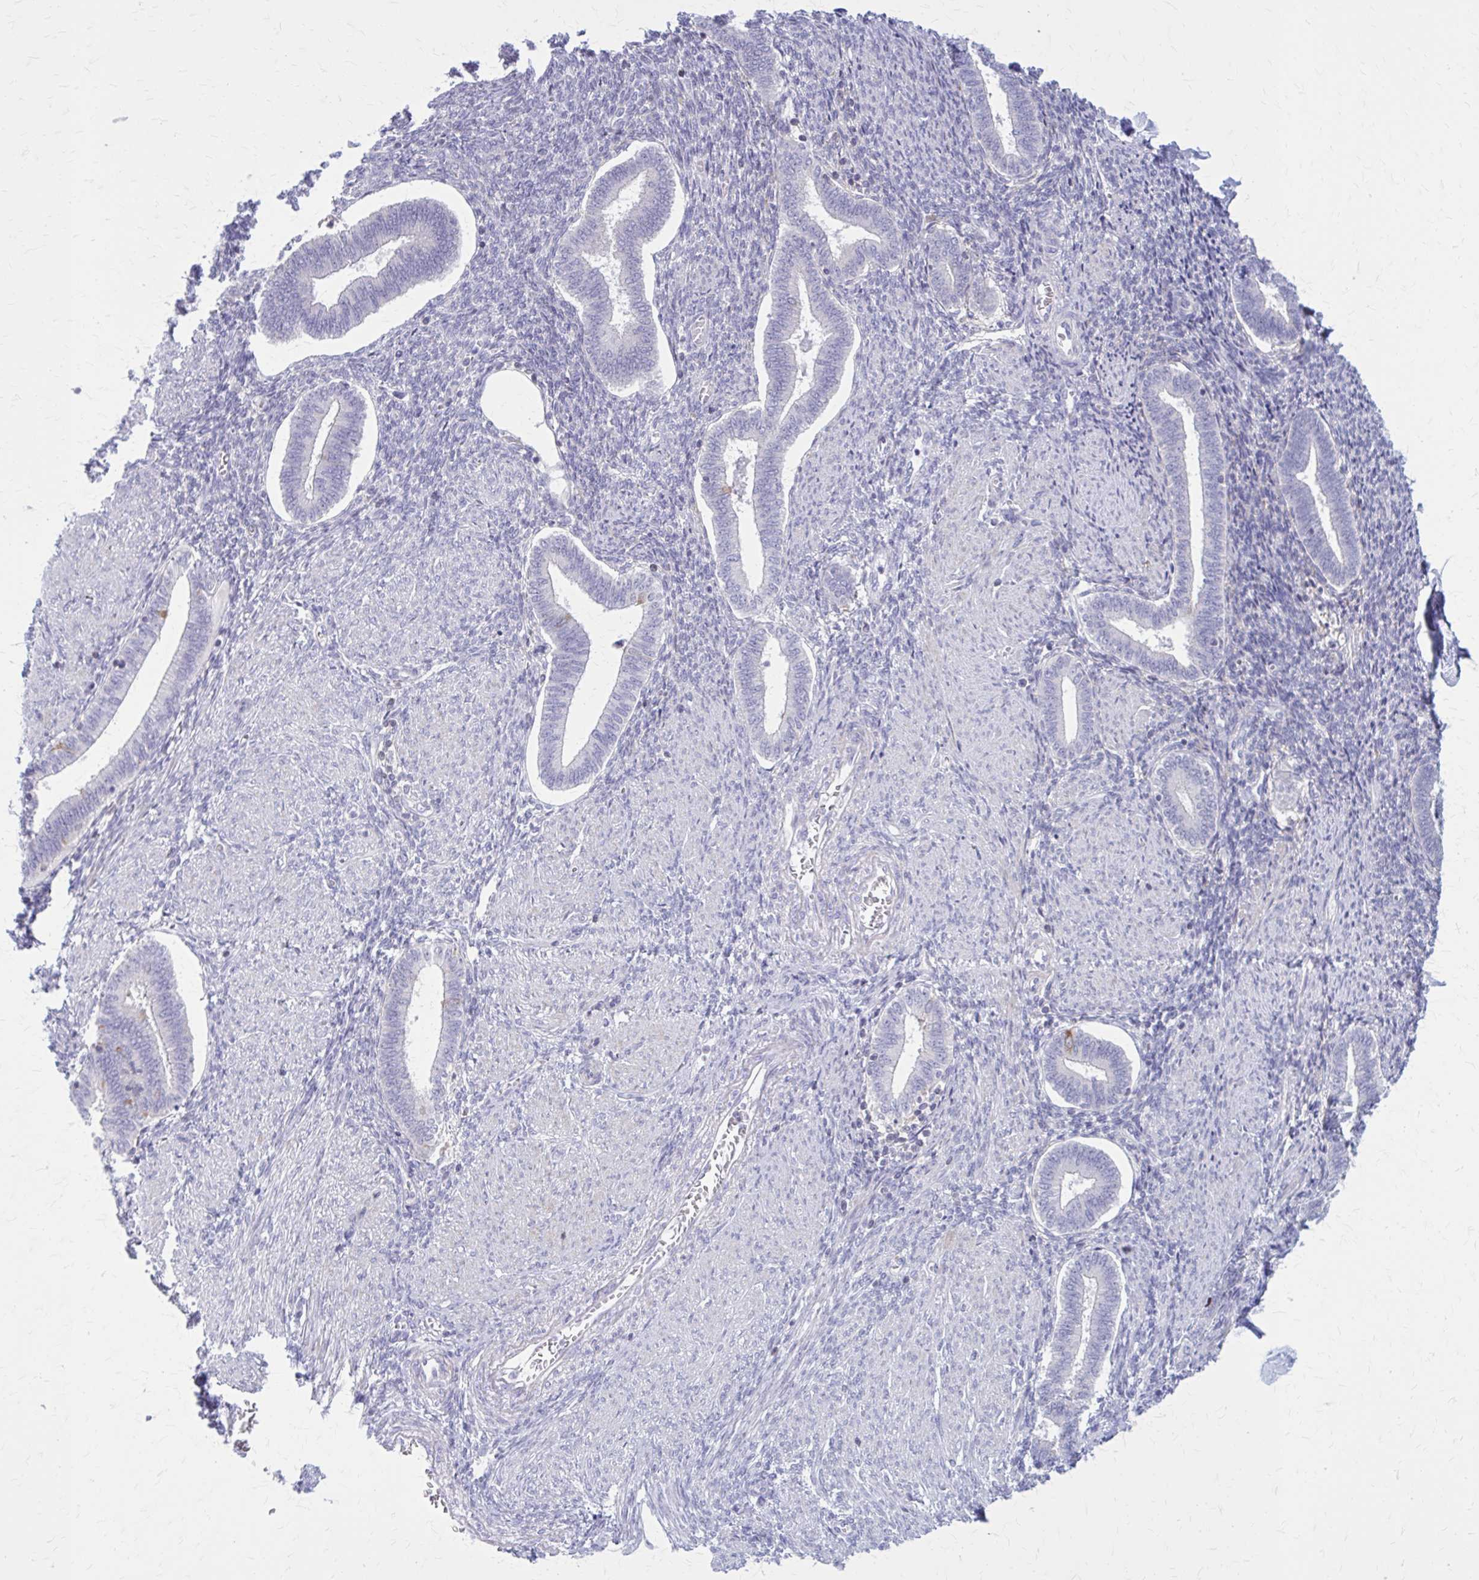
{"staining": {"intensity": "negative", "quantity": "none", "location": "none"}, "tissue": "endometrium", "cell_type": "Cells in endometrial stroma", "image_type": "normal", "snomed": [{"axis": "morphology", "description": "Normal tissue, NOS"}, {"axis": "topography", "description": "Endometrium"}], "caption": "This is a image of immunohistochemistry (IHC) staining of unremarkable endometrium, which shows no expression in cells in endometrial stroma.", "gene": "PITPNM1", "patient": {"sex": "female", "age": 42}}